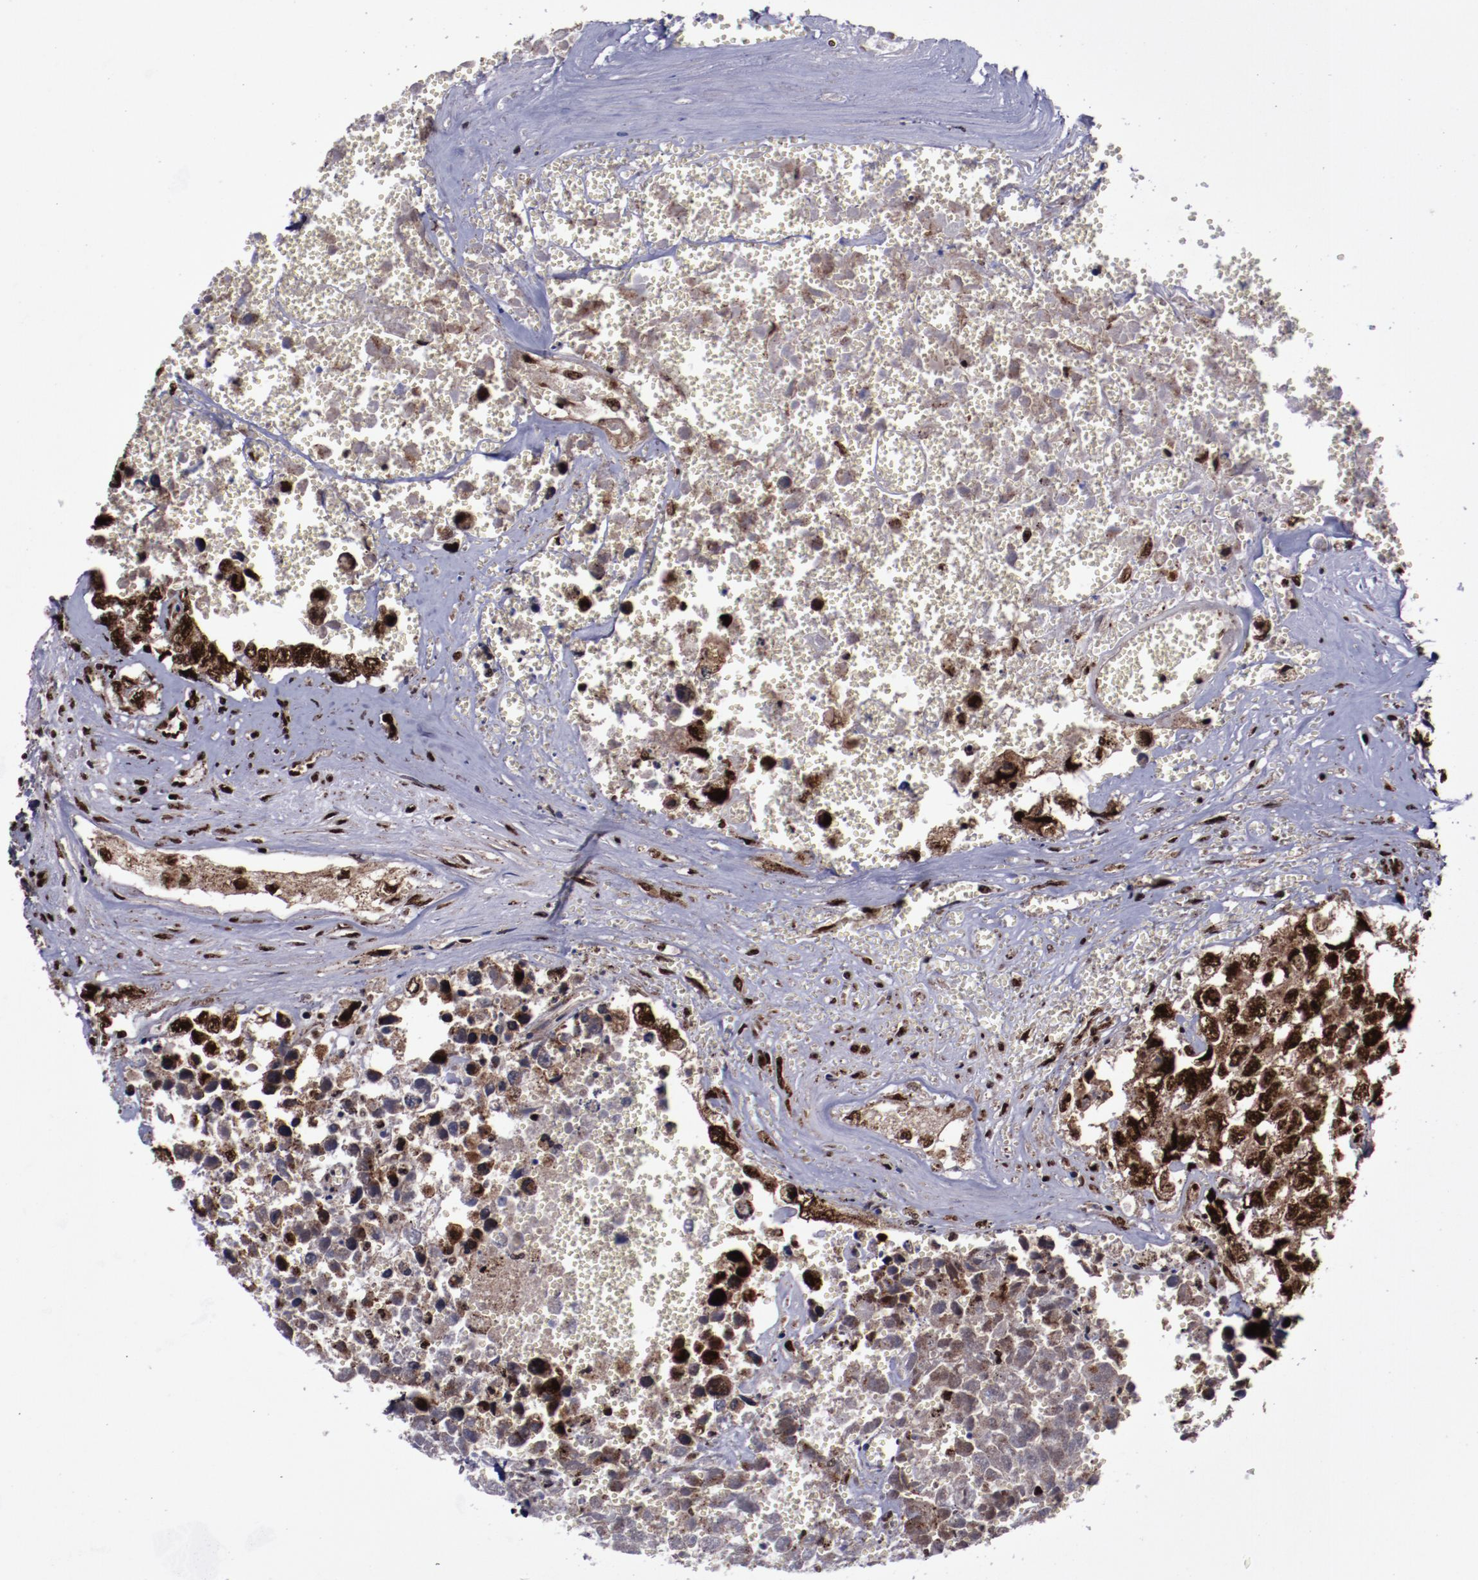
{"staining": {"intensity": "strong", "quantity": ">75%", "location": "cytoplasmic/membranous,nuclear"}, "tissue": "testis cancer", "cell_type": "Tumor cells", "image_type": "cancer", "snomed": [{"axis": "morphology", "description": "Carcinoma, Embryonal, NOS"}, {"axis": "topography", "description": "Testis"}], "caption": "This image reveals immunohistochemistry (IHC) staining of testis cancer (embryonal carcinoma), with high strong cytoplasmic/membranous and nuclear positivity in about >75% of tumor cells.", "gene": "SNW1", "patient": {"sex": "male", "age": 31}}